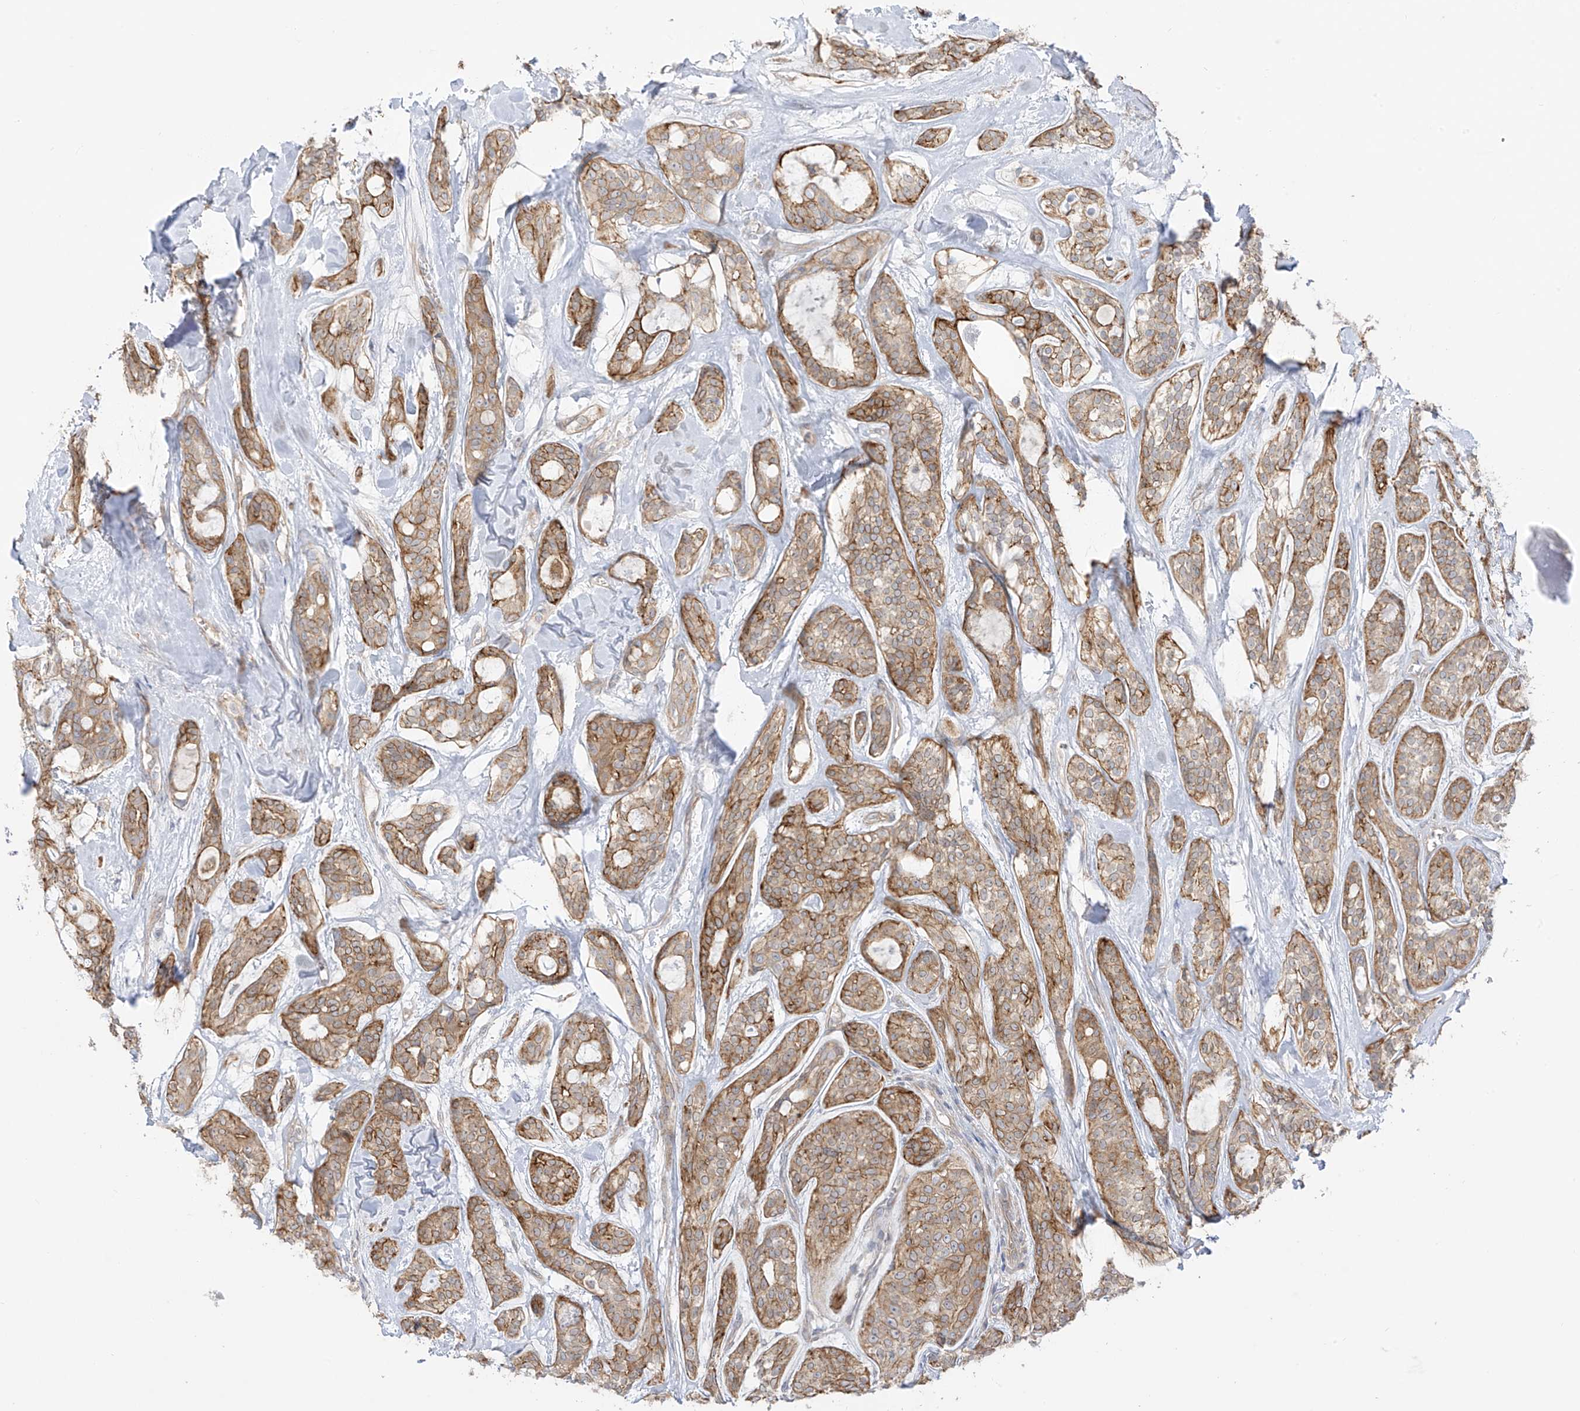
{"staining": {"intensity": "moderate", "quantity": ">75%", "location": "cytoplasmic/membranous"}, "tissue": "head and neck cancer", "cell_type": "Tumor cells", "image_type": "cancer", "snomed": [{"axis": "morphology", "description": "Adenocarcinoma, NOS"}, {"axis": "topography", "description": "Head-Neck"}], "caption": "This micrograph reveals head and neck adenocarcinoma stained with immunohistochemistry to label a protein in brown. The cytoplasmic/membranous of tumor cells show moderate positivity for the protein. Nuclei are counter-stained blue.", "gene": "EIPR1", "patient": {"sex": "male", "age": 66}}